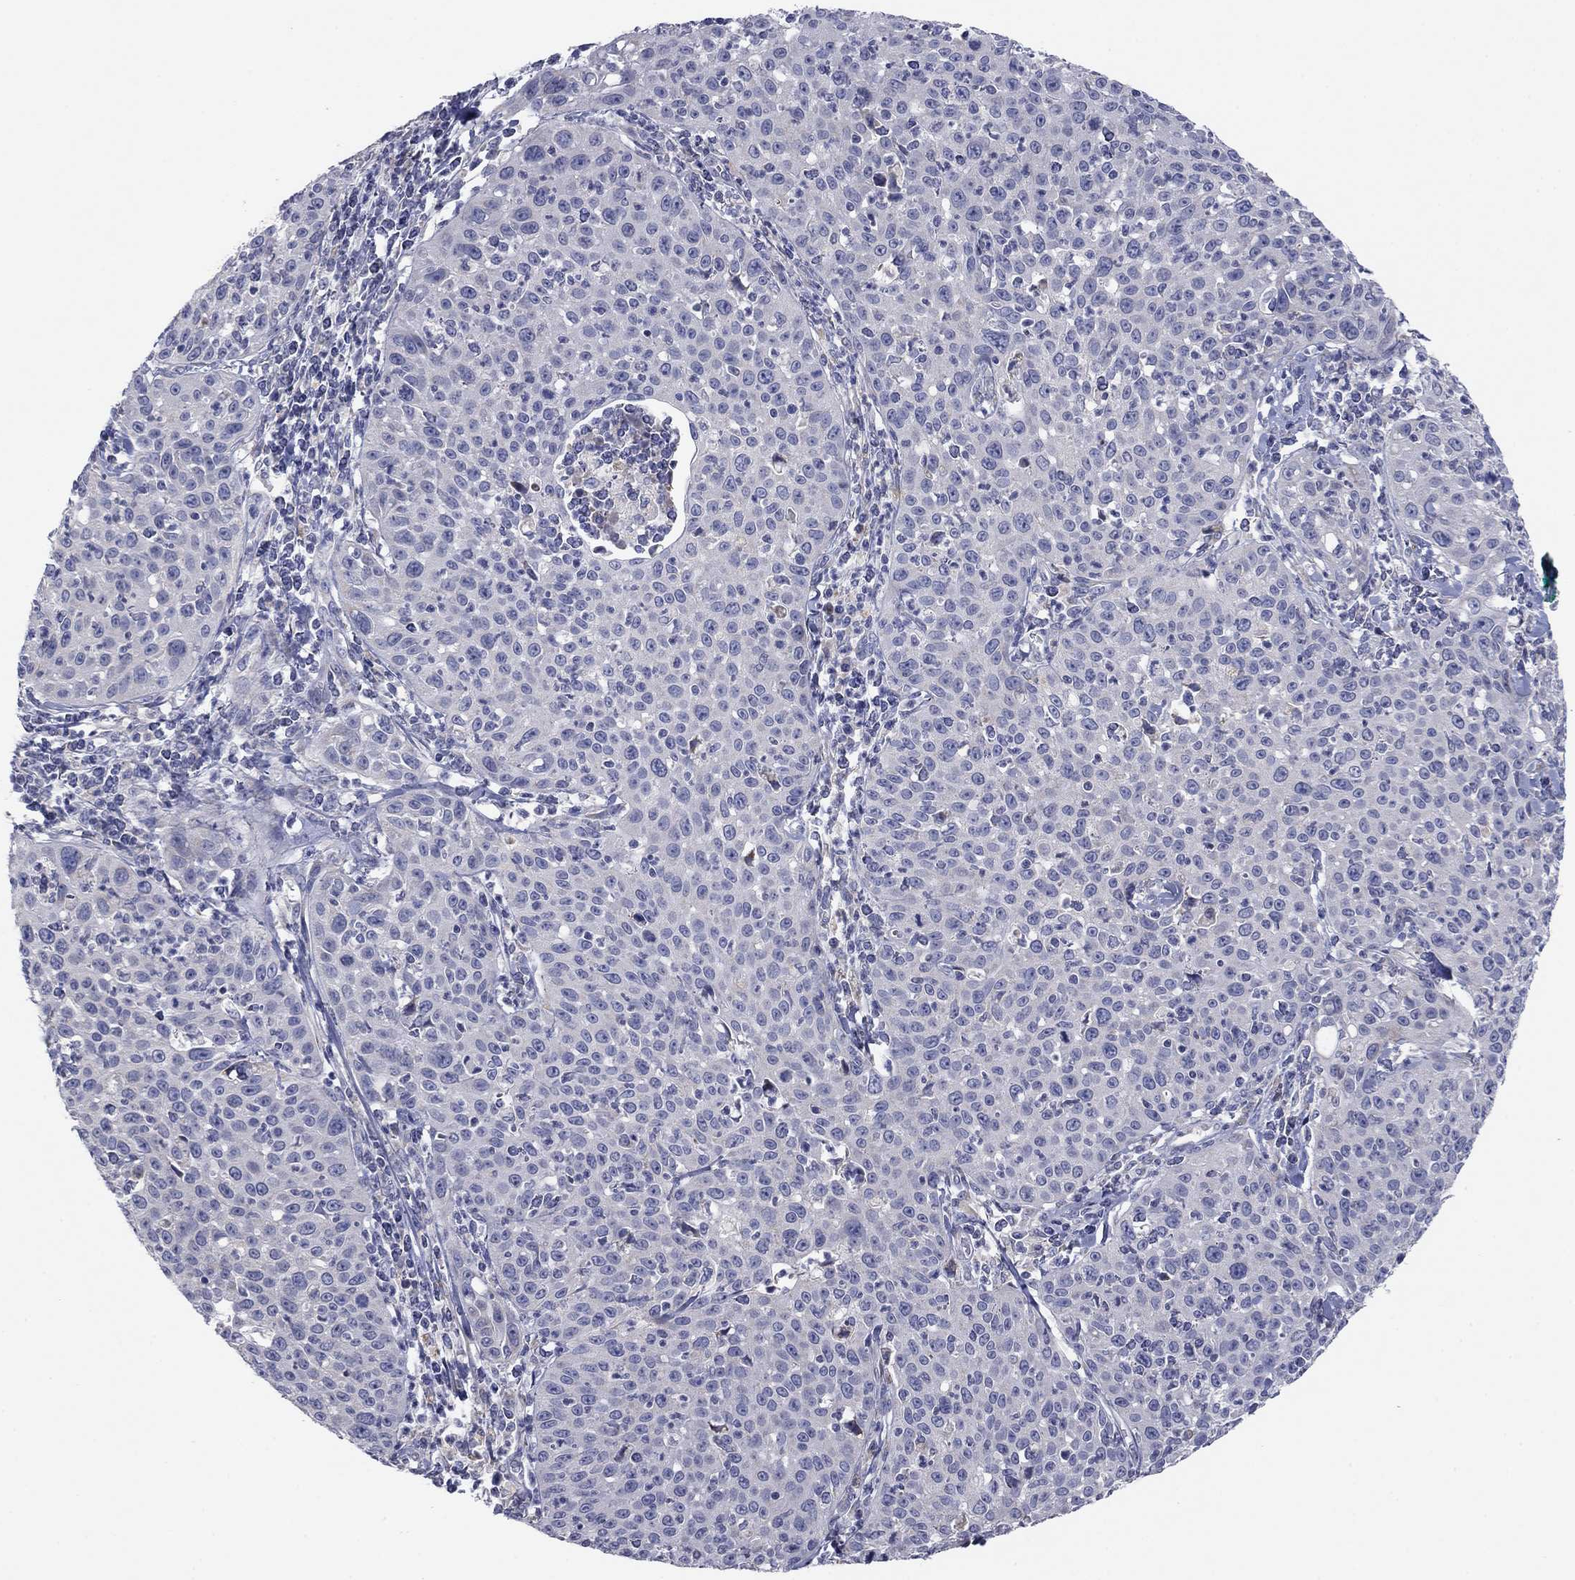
{"staining": {"intensity": "negative", "quantity": "none", "location": "none"}, "tissue": "cervical cancer", "cell_type": "Tumor cells", "image_type": "cancer", "snomed": [{"axis": "morphology", "description": "Squamous cell carcinoma, NOS"}, {"axis": "topography", "description": "Cervix"}], "caption": "The image shows no staining of tumor cells in cervical cancer. (Immunohistochemistry, brightfield microscopy, high magnification).", "gene": "PTGDS", "patient": {"sex": "female", "age": 26}}